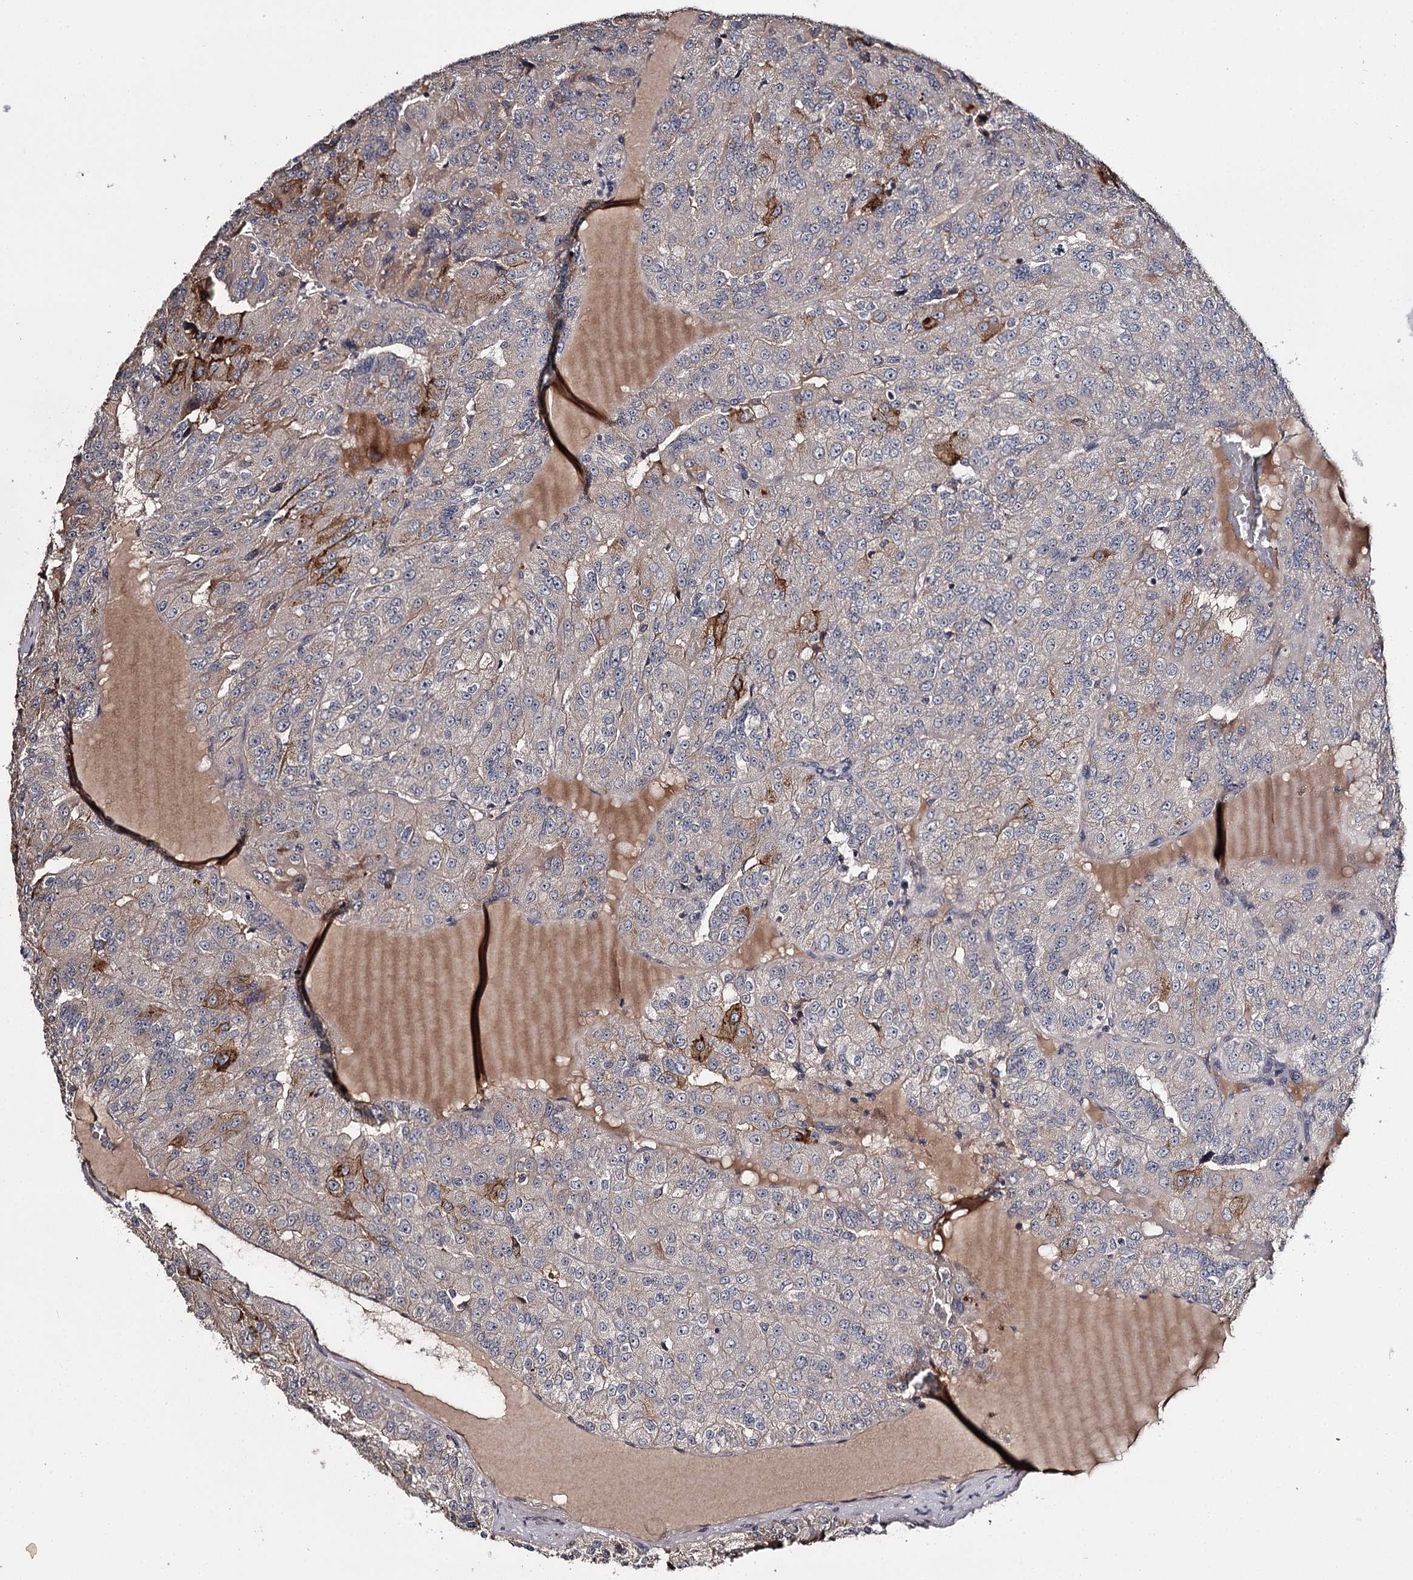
{"staining": {"intensity": "moderate", "quantity": "<25%", "location": "cytoplasmic/membranous"}, "tissue": "renal cancer", "cell_type": "Tumor cells", "image_type": "cancer", "snomed": [{"axis": "morphology", "description": "Adenocarcinoma, NOS"}, {"axis": "topography", "description": "Kidney"}], "caption": "This is an image of IHC staining of adenocarcinoma (renal), which shows moderate staining in the cytoplasmic/membranous of tumor cells.", "gene": "CWF19L2", "patient": {"sex": "female", "age": 63}}